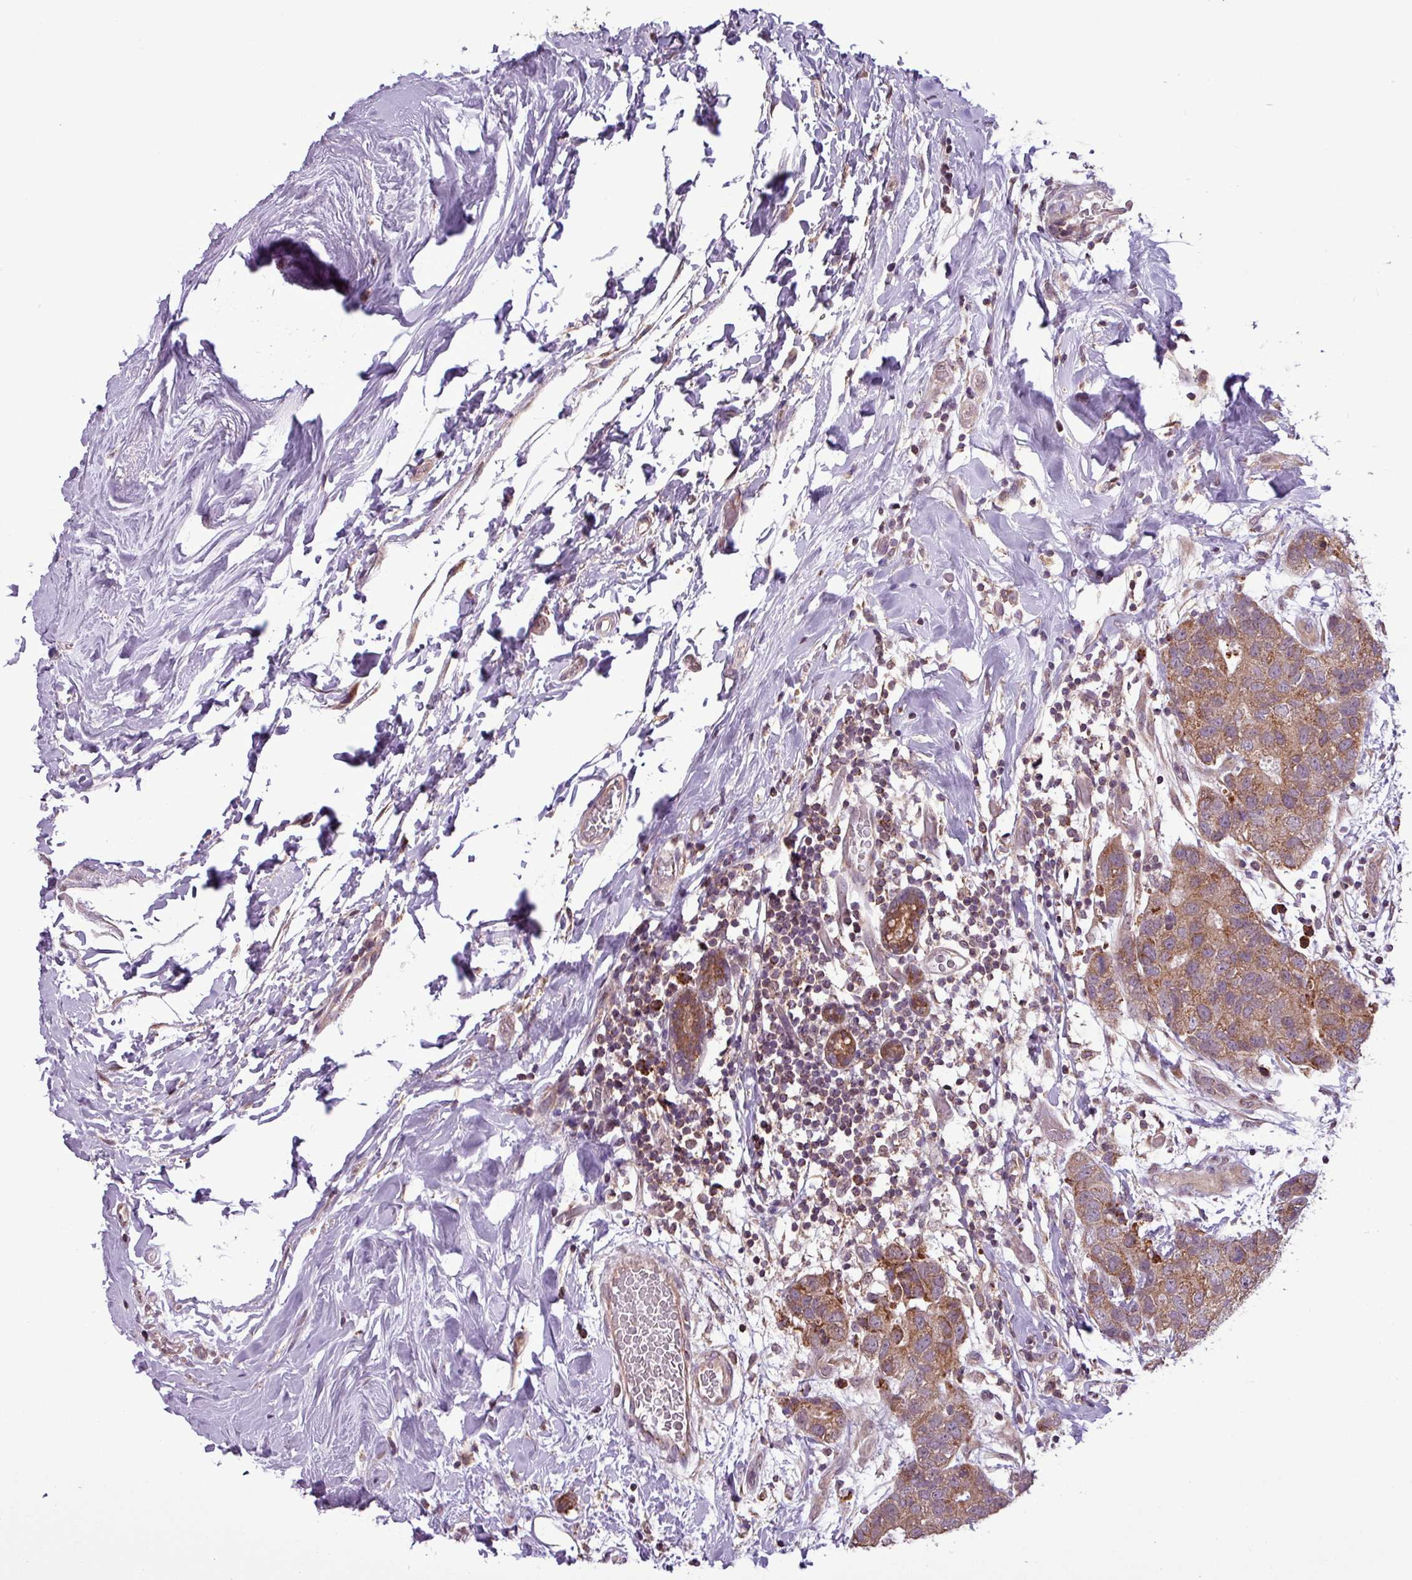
{"staining": {"intensity": "moderate", "quantity": ">75%", "location": "cytoplasmic/membranous"}, "tissue": "breast cancer", "cell_type": "Tumor cells", "image_type": "cancer", "snomed": [{"axis": "morphology", "description": "Duct carcinoma"}, {"axis": "topography", "description": "Breast"}], "caption": "Protein analysis of breast infiltrating ductal carcinoma tissue displays moderate cytoplasmic/membranous staining in approximately >75% of tumor cells. Immunohistochemistry (ihc) stains the protein in brown and the nuclei are stained blue.", "gene": "MCTP2", "patient": {"sex": "female", "age": 62}}